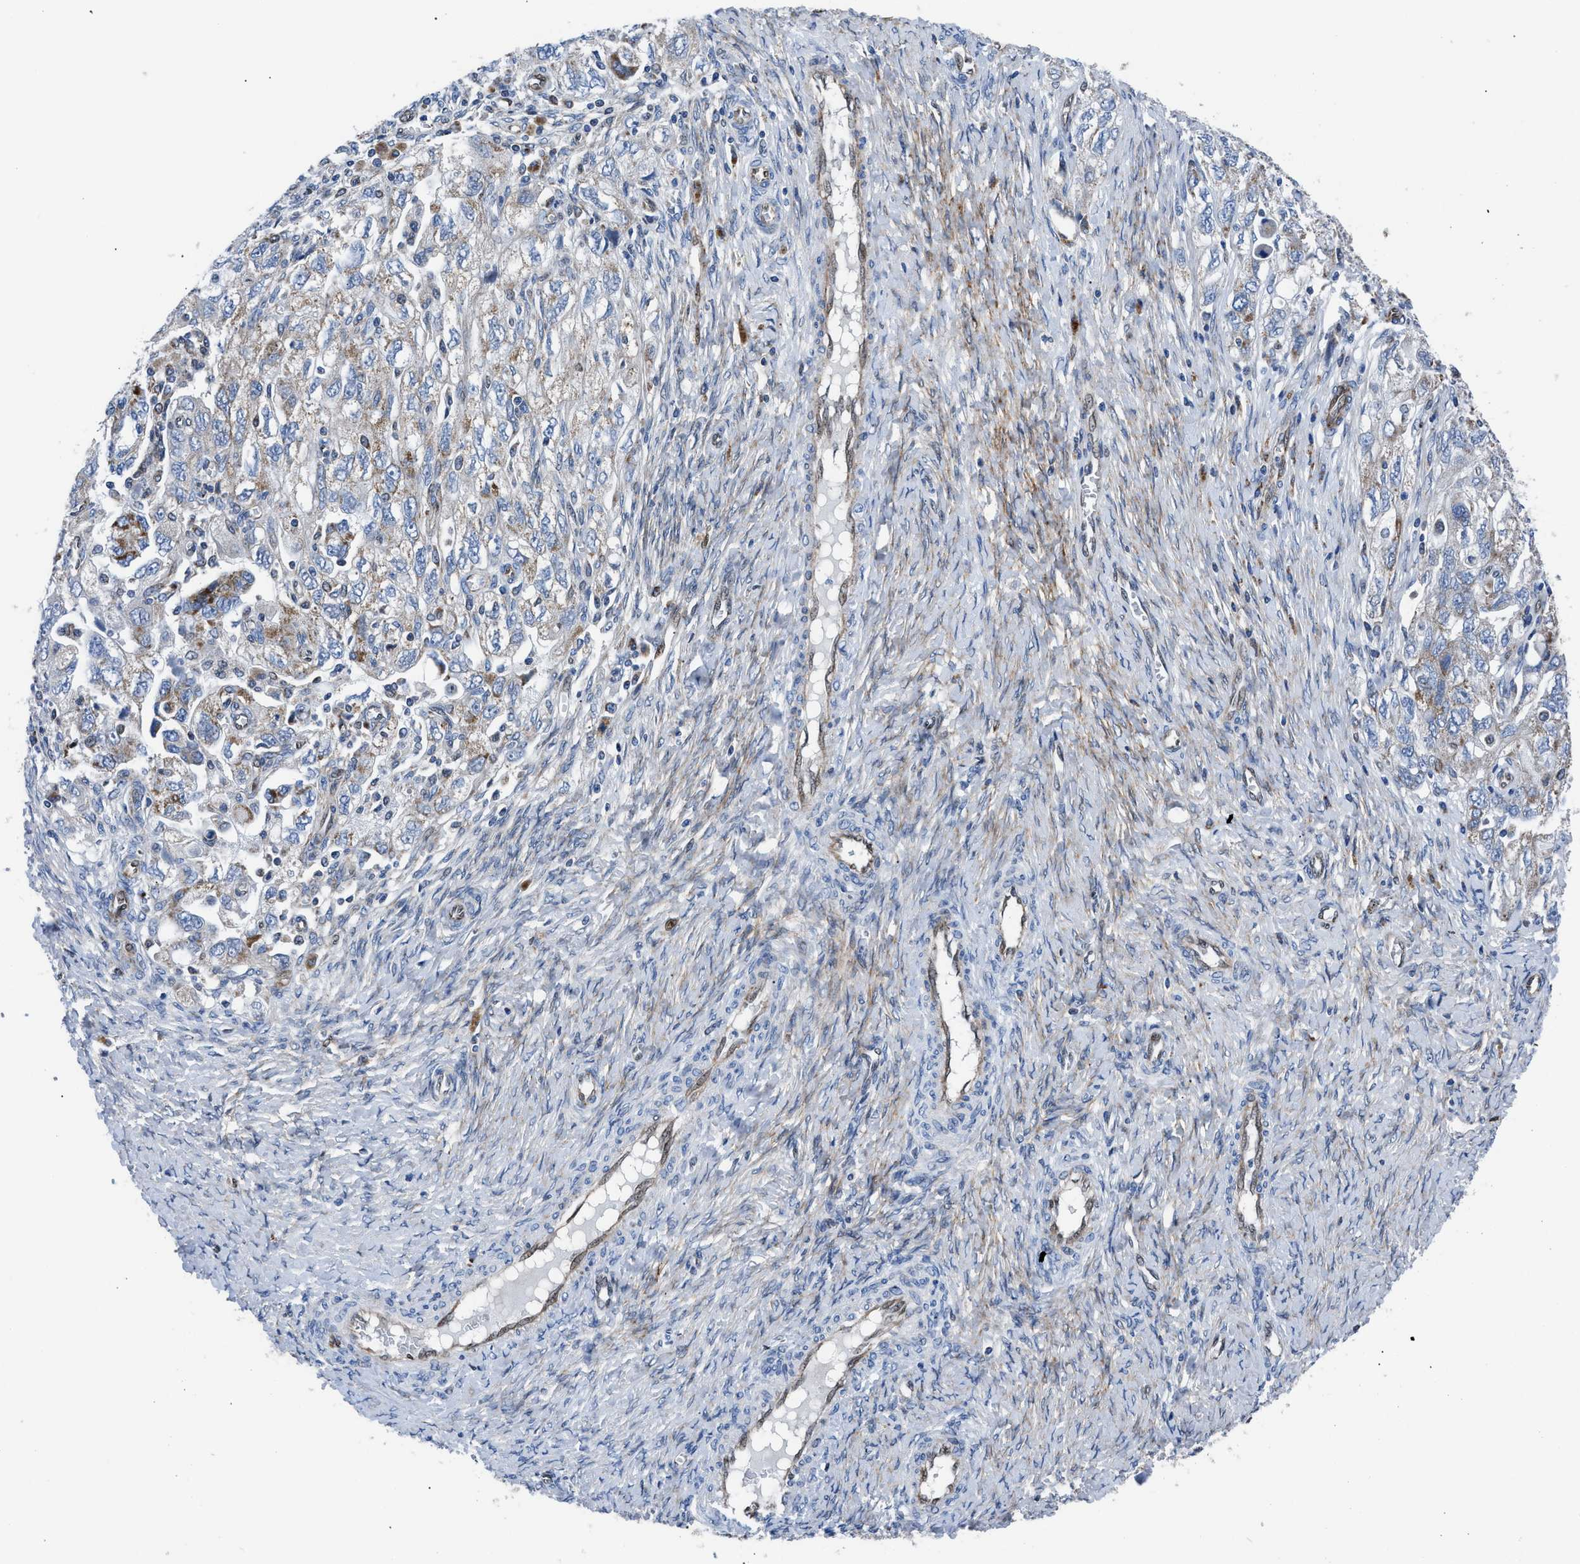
{"staining": {"intensity": "moderate", "quantity": "<25%", "location": "cytoplasmic/membranous"}, "tissue": "ovarian cancer", "cell_type": "Tumor cells", "image_type": "cancer", "snomed": [{"axis": "morphology", "description": "Carcinoma, NOS"}, {"axis": "morphology", "description": "Cystadenocarcinoma, serous, NOS"}, {"axis": "topography", "description": "Ovary"}], "caption": "Protein staining by IHC reveals moderate cytoplasmic/membranous expression in about <25% of tumor cells in ovarian cancer.", "gene": "LMO2", "patient": {"sex": "female", "age": 69}}